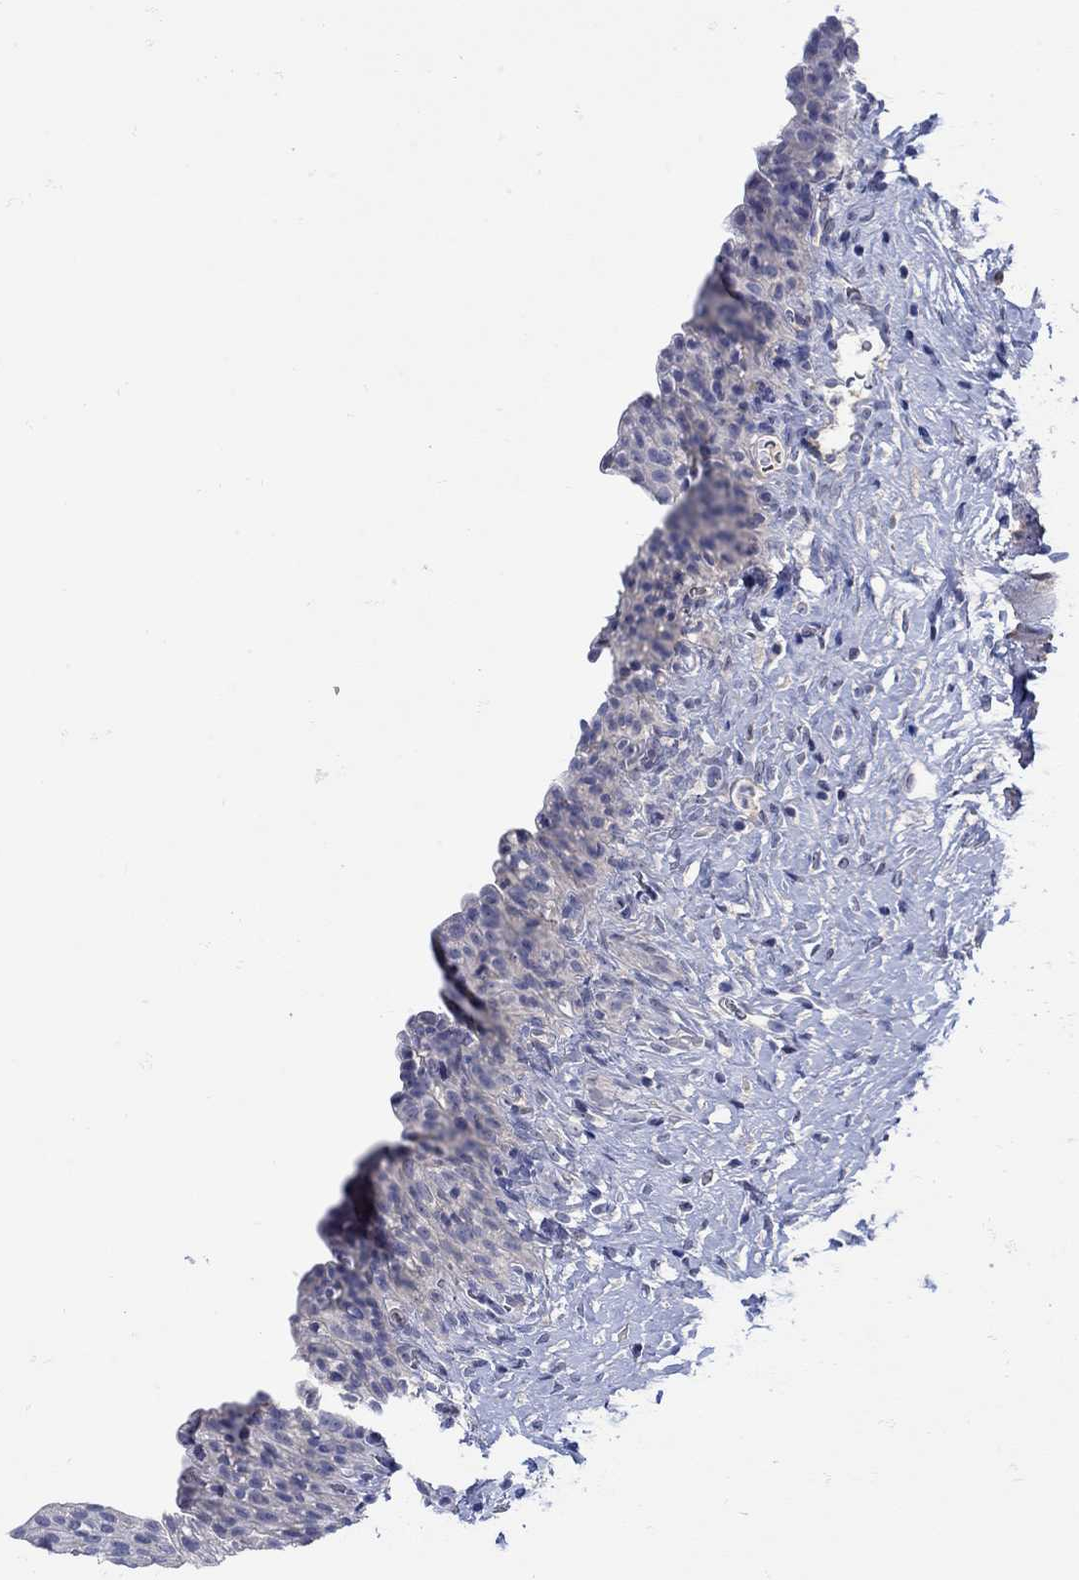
{"staining": {"intensity": "negative", "quantity": "none", "location": "none"}, "tissue": "urinary bladder", "cell_type": "Urothelial cells", "image_type": "normal", "snomed": [{"axis": "morphology", "description": "Normal tissue, NOS"}, {"axis": "topography", "description": "Urinary bladder"}], "caption": "The micrograph exhibits no staining of urothelial cells in normal urinary bladder. (IHC, brightfield microscopy, high magnification).", "gene": "MSI1", "patient": {"sex": "male", "age": 76}}